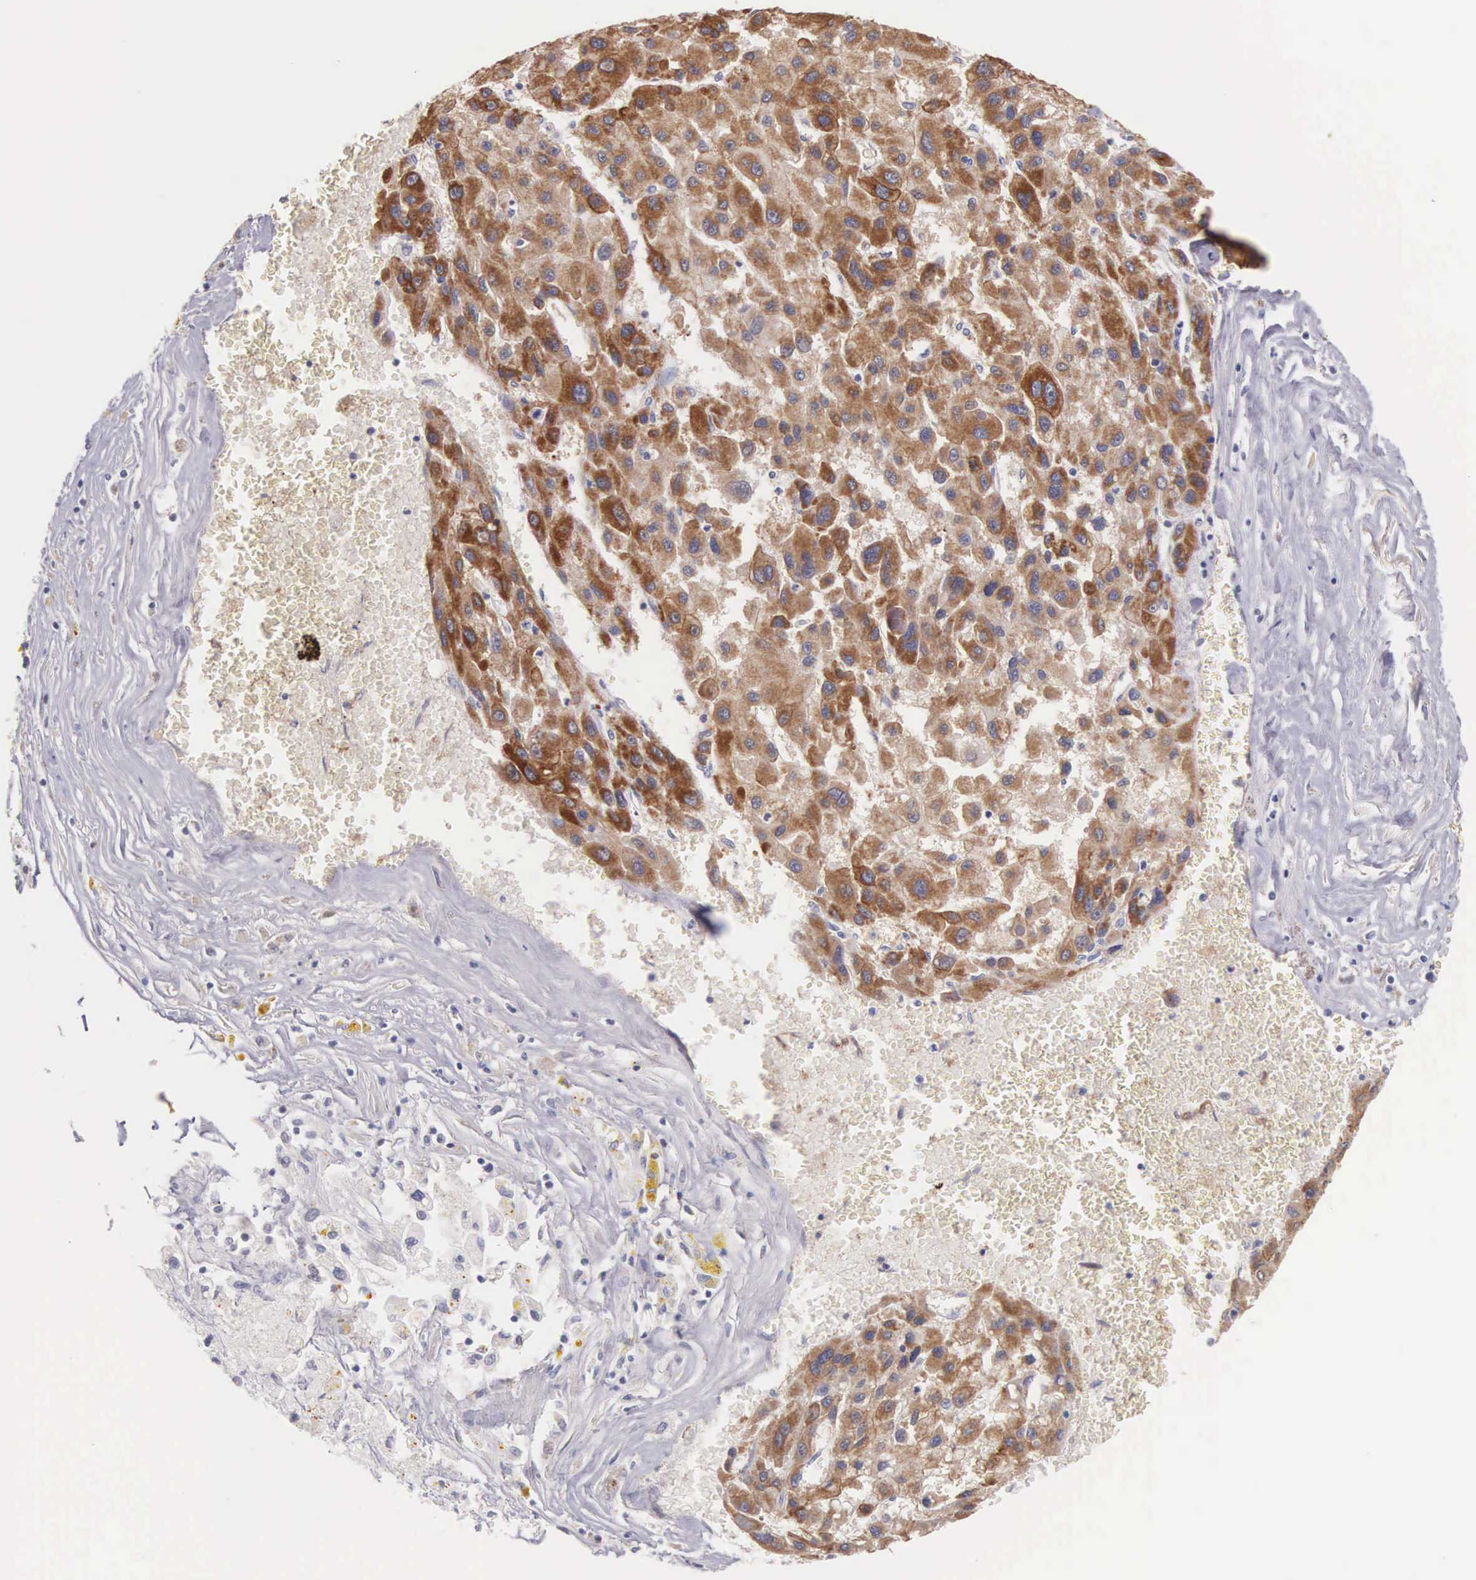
{"staining": {"intensity": "strong", "quantity": ">75%", "location": "cytoplasmic/membranous"}, "tissue": "liver cancer", "cell_type": "Tumor cells", "image_type": "cancer", "snomed": [{"axis": "morphology", "description": "Carcinoma, Hepatocellular, NOS"}, {"axis": "topography", "description": "Liver"}], "caption": "This image displays immunohistochemistry (IHC) staining of human liver cancer (hepatocellular carcinoma), with high strong cytoplasmic/membranous staining in about >75% of tumor cells.", "gene": "PIR", "patient": {"sex": "male", "age": 64}}